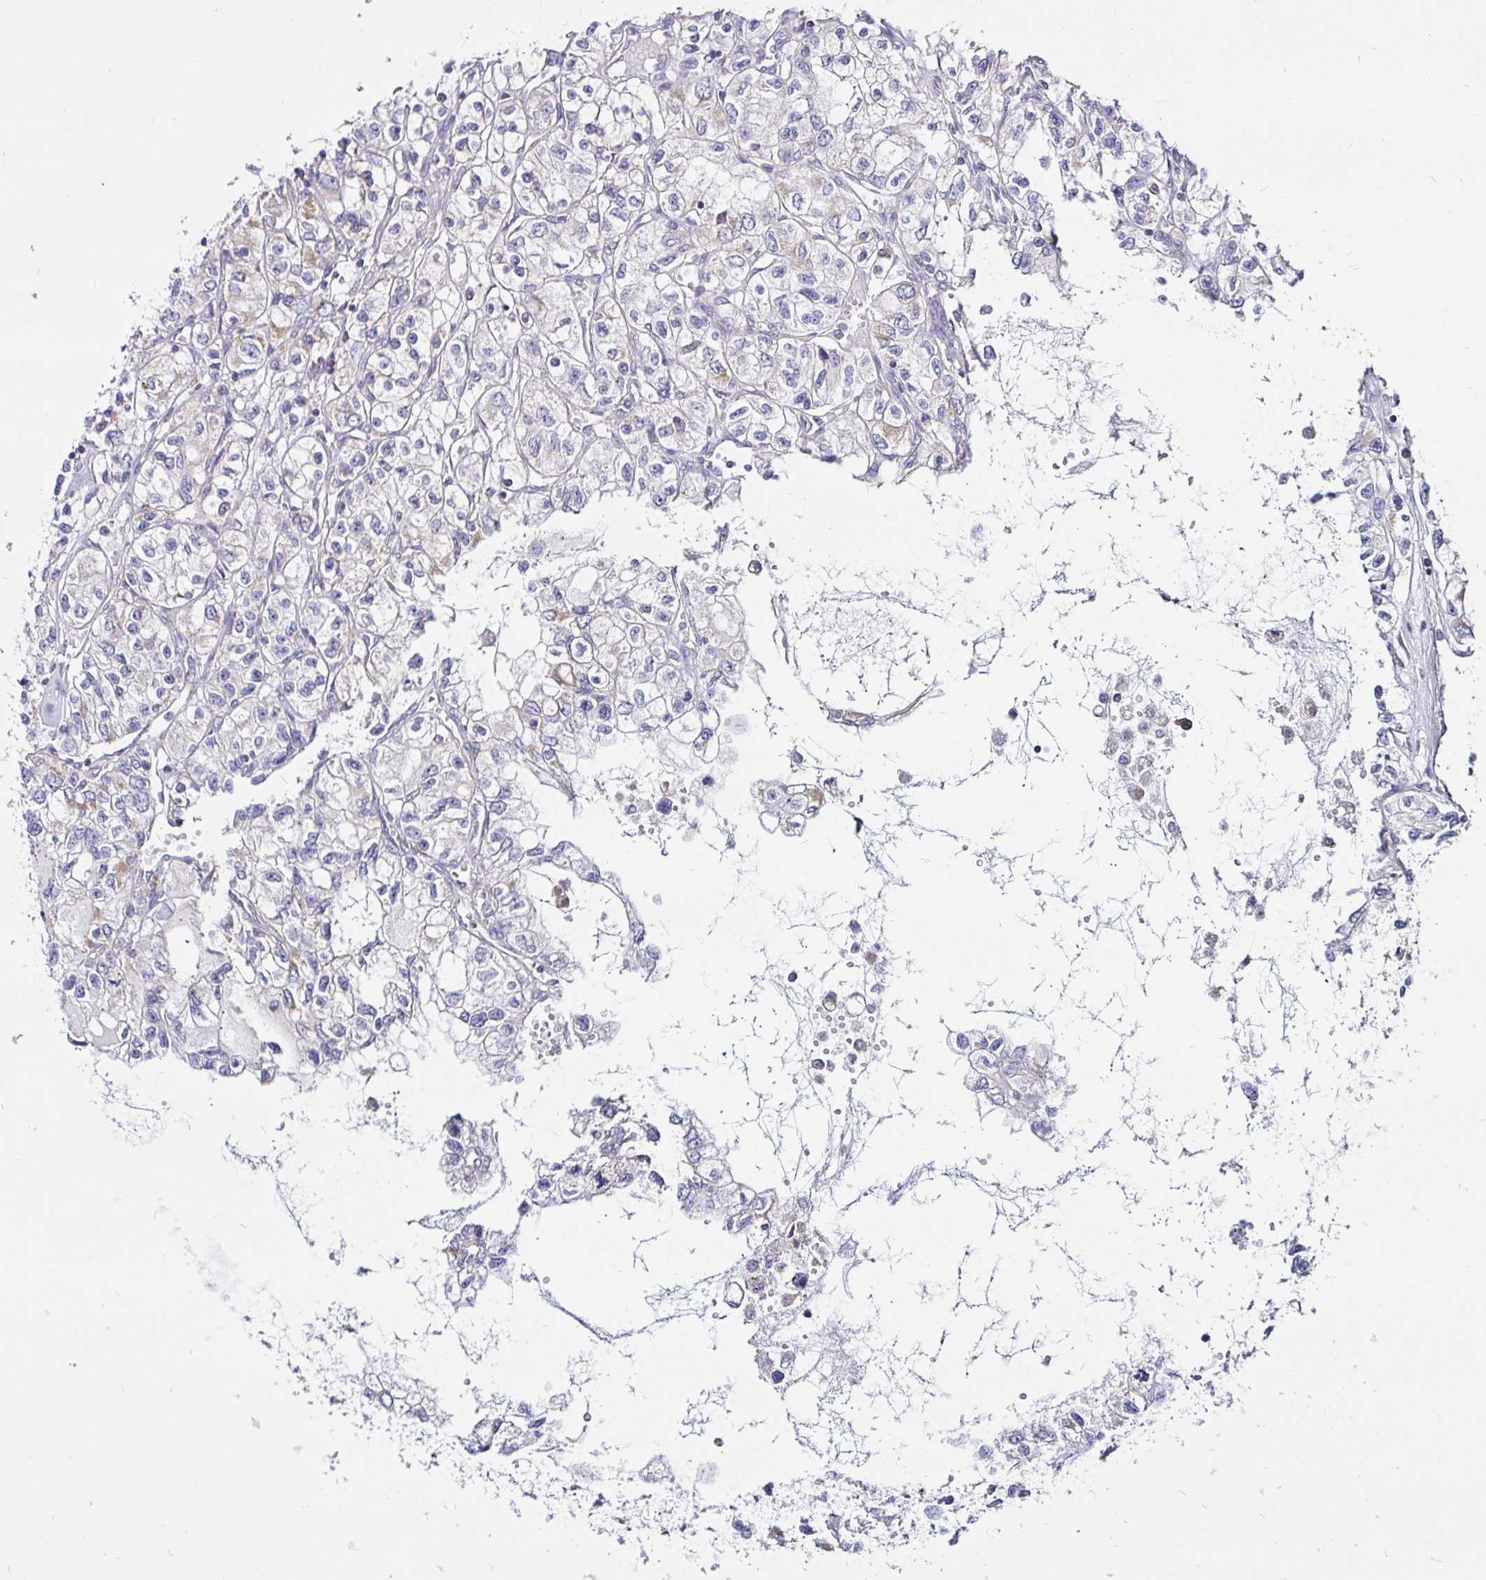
{"staining": {"intensity": "negative", "quantity": "none", "location": "none"}, "tissue": "renal cancer", "cell_type": "Tumor cells", "image_type": "cancer", "snomed": [{"axis": "morphology", "description": "Adenocarcinoma, NOS"}, {"axis": "topography", "description": "Kidney"}], "caption": "Tumor cells show no significant expression in renal cancer (adenocarcinoma).", "gene": "PGAM2", "patient": {"sex": "female", "age": 59}}